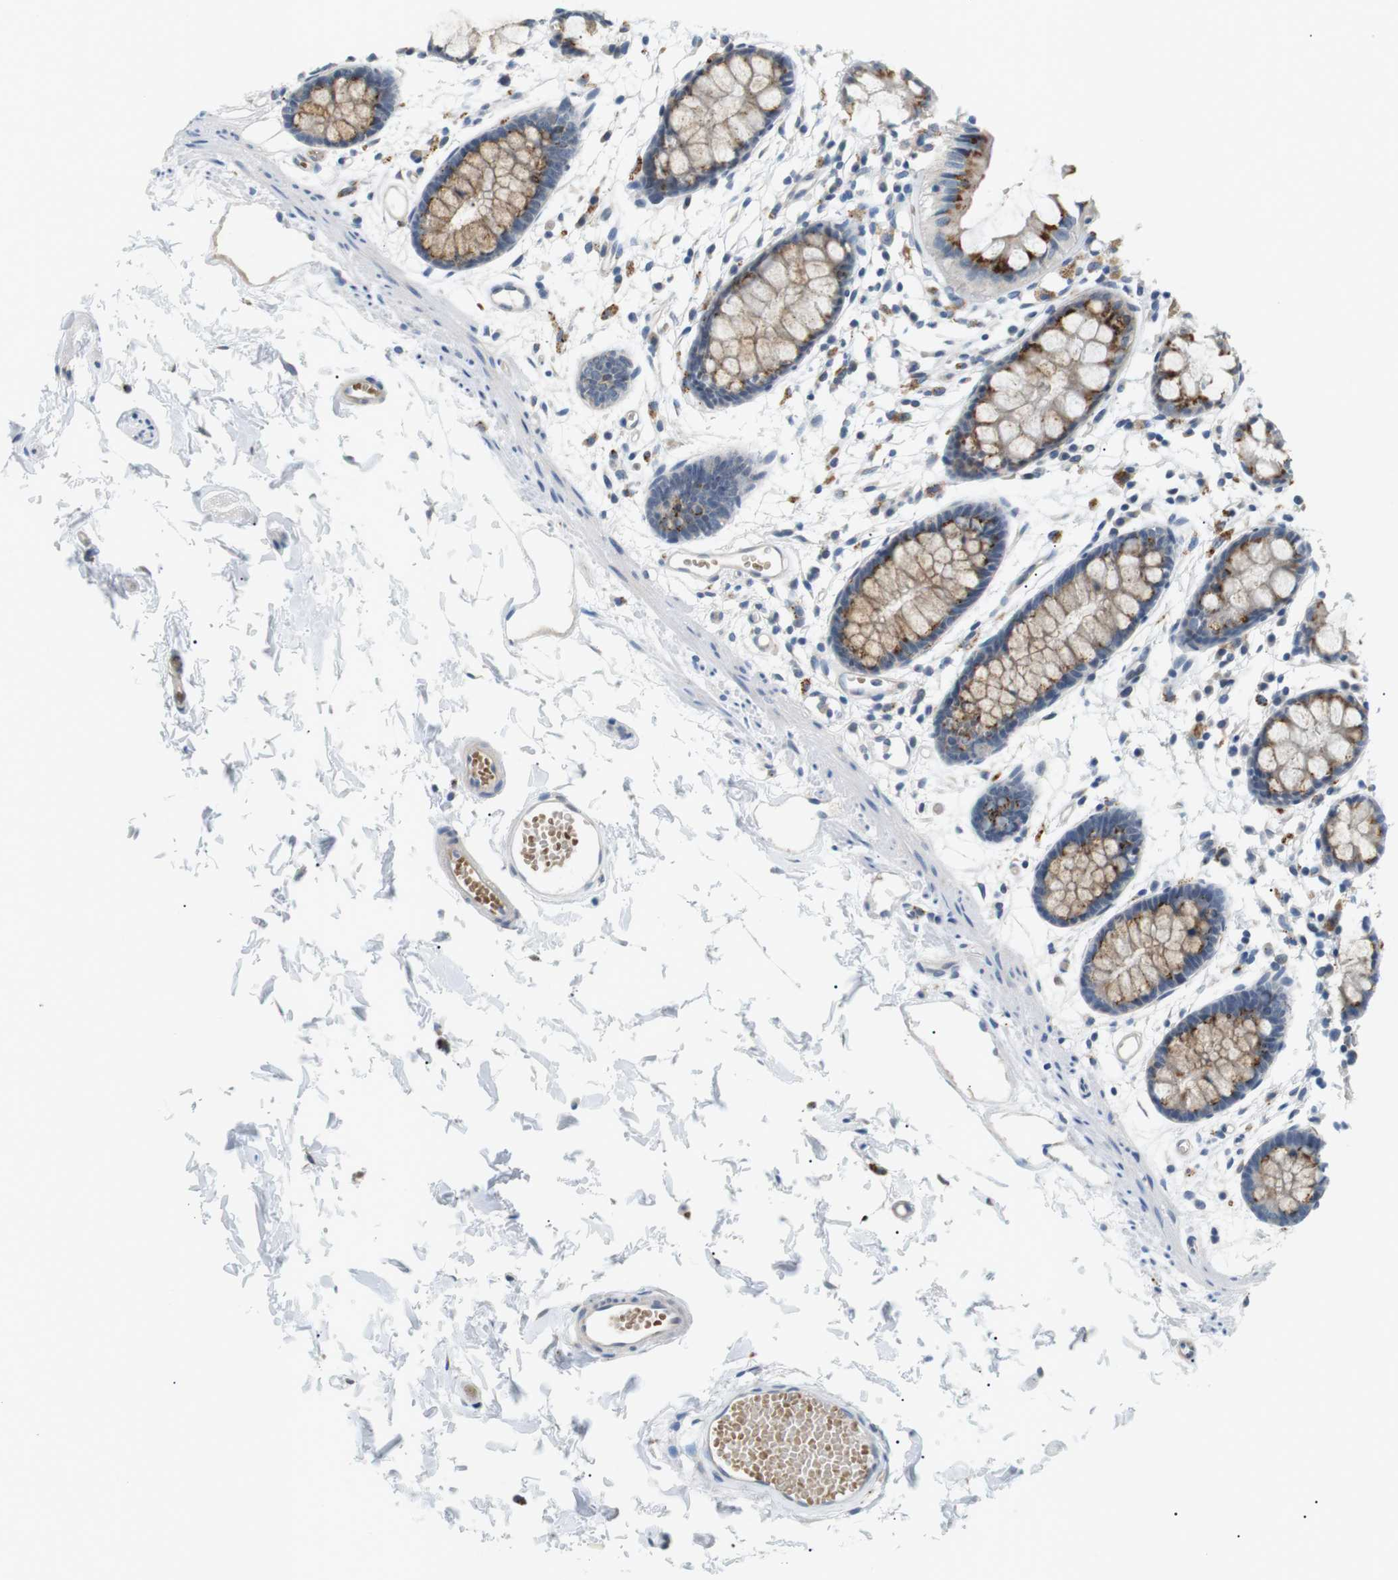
{"staining": {"intensity": "moderate", "quantity": ">75%", "location": "cytoplasmic/membranous"}, "tissue": "rectum", "cell_type": "Glandular cells", "image_type": "normal", "snomed": [{"axis": "morphology", "description": "Normal tissue, NOS"}, {"axis": "topography", "description": "Rectum"}], "caption": "Glandular cells demonstrate medium levels of moderate cytoplasmic/membranous positivity in about >75% of cells in normal rectum.", "gene": "B4GALNT2", "patient": {"sex": "female", "age": 66}}